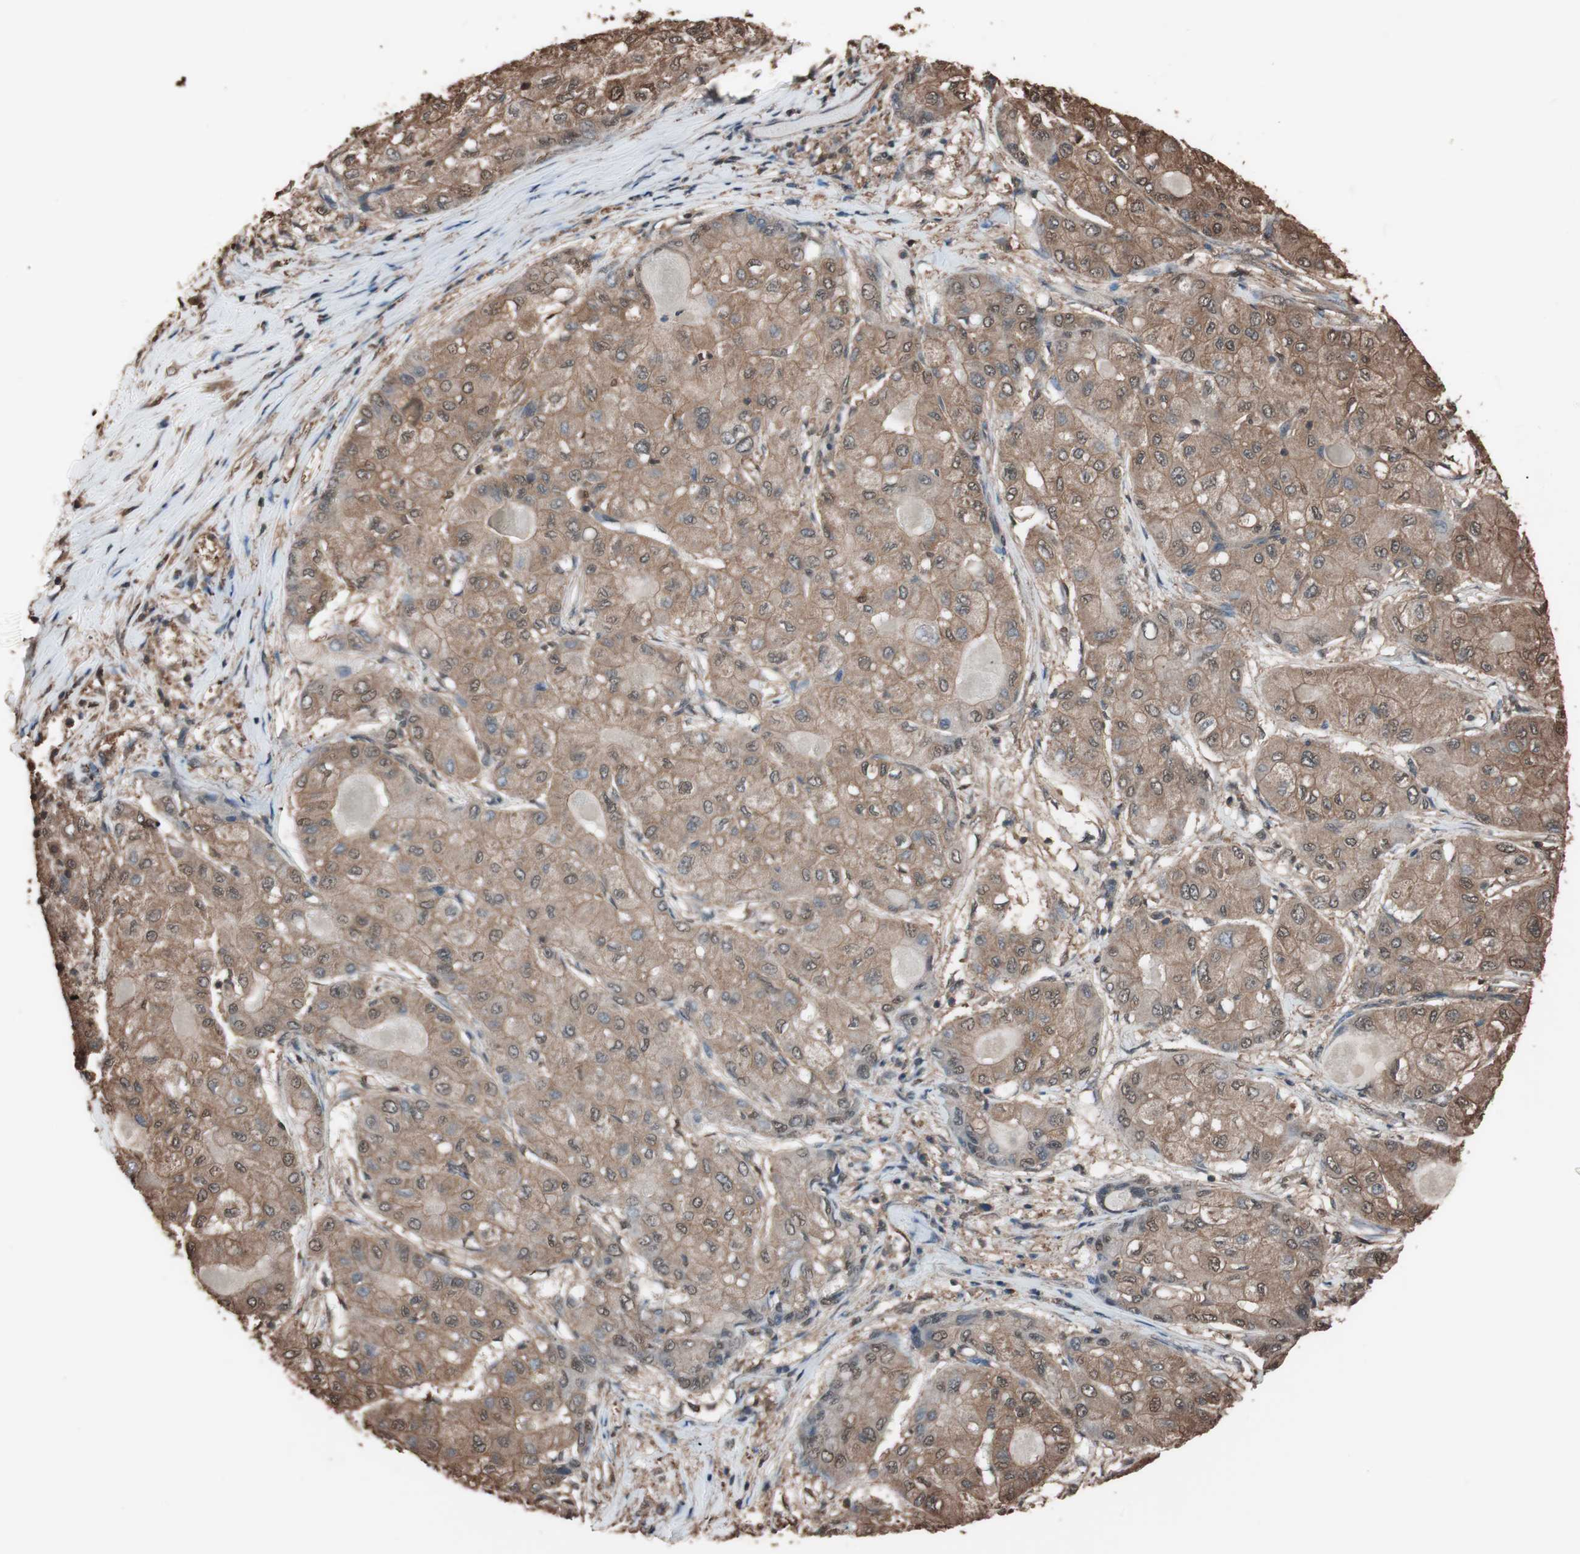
{"staining": {"intensity": "moderate", "quantity": ">75%", "location": "cytoplasmic/membranous"}, "tissue": "liver cancer", "cell_type": "Tumor cells", "image_type": "cancer", "snomed": [{"axis": "morphology", "description": "Carcinoma, Hepatocellular, NOS"}, {"axis": "topography", "description": "Liver"}], "caption": "Liver cancer (hepatocellular carcinoma) stained with a protein marker shows moderate staining in tumor cells.", "gene": "CALM2", "patient": {"sex": "male", "age": 80}}